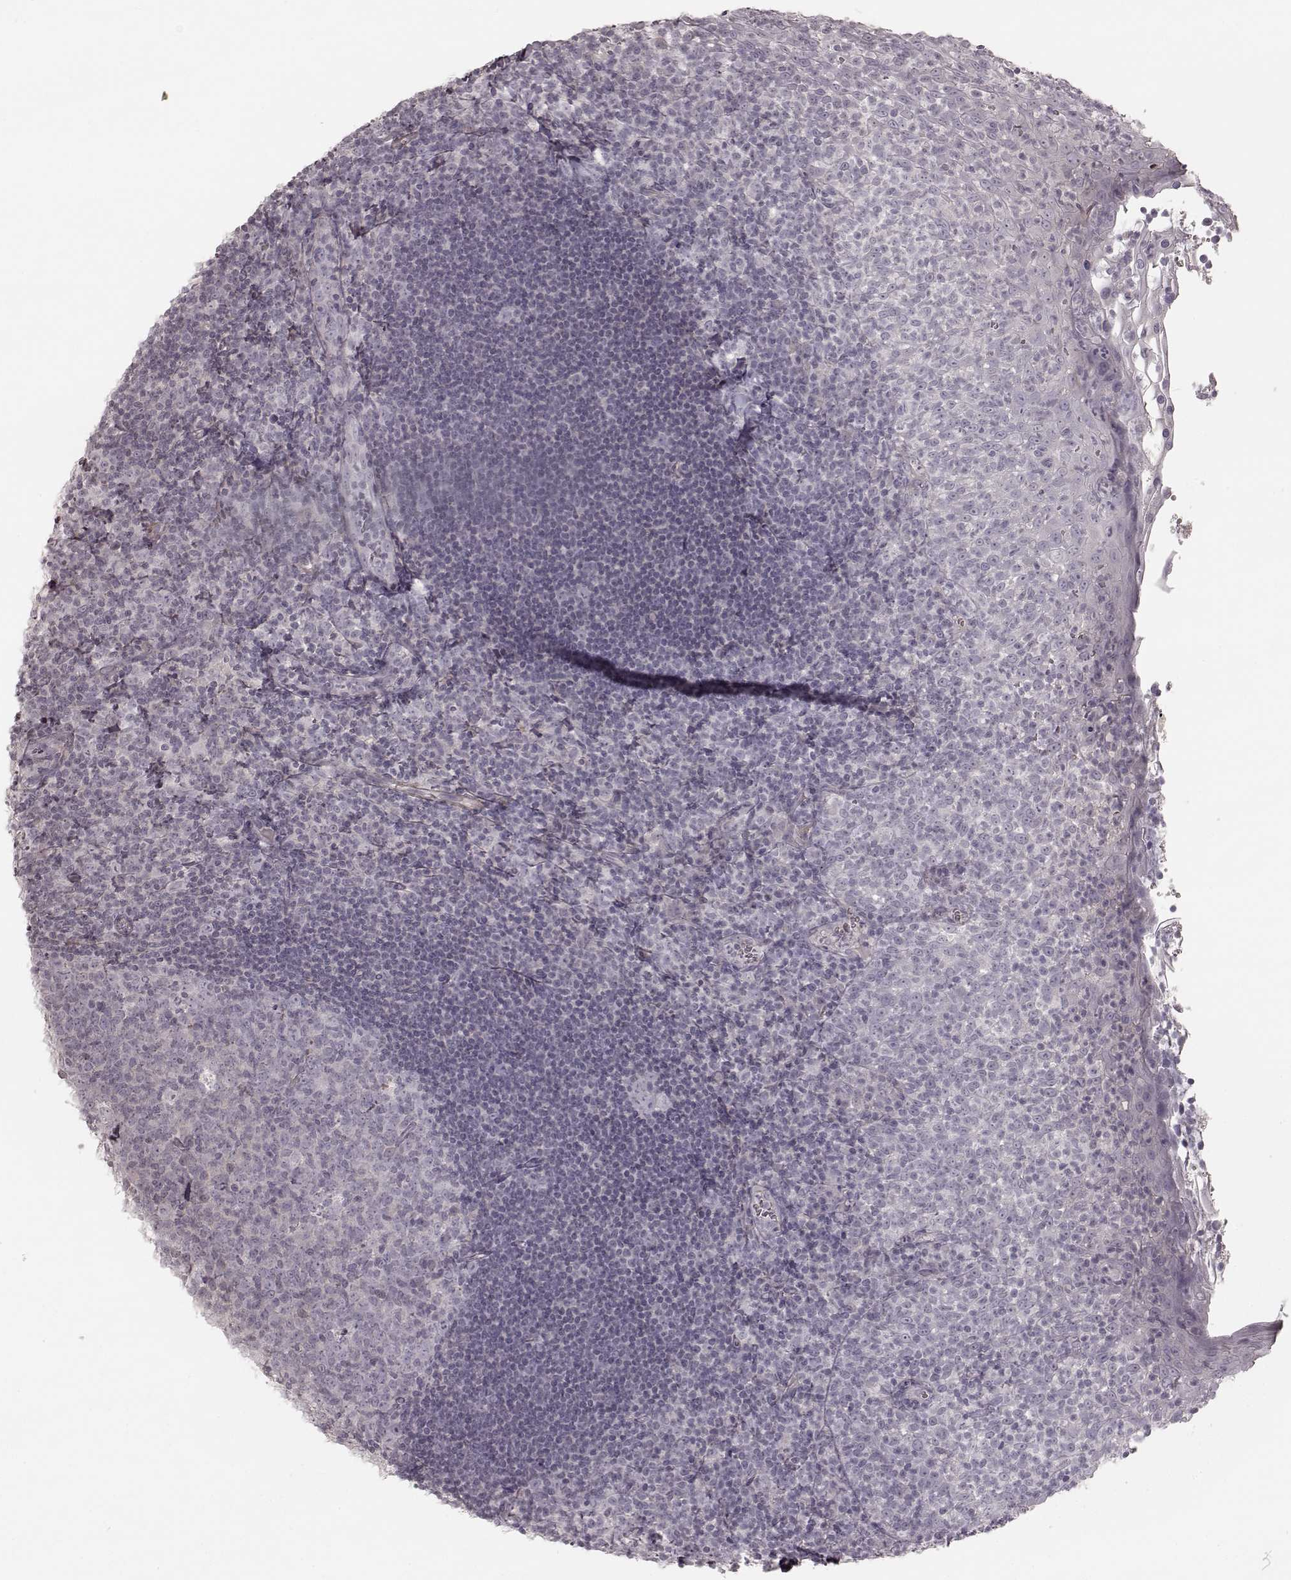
{"staining": {"intensity": "negative", "quantity": "none", "location": "none"}, "tissue": "lymph node", "cell_type": "Germinal center cells", "image_type": "normal", "snomed": [{"axis": "morphology", "description": "Normal tissue, NOS"}, {"axis": "topography", "description": "Lymph node"}], "caption": "There is no significant expression in germinal center cells of lymph node. The staining was performed using DAB (3,3'-diaminobenzidine) to visualize the protein expression in brown, while the nuclei were stained in blue with hematoxylin (Magnification: 20x).", "gene": "PRLHR", "patient": {"sex": "female", "age": 21}}